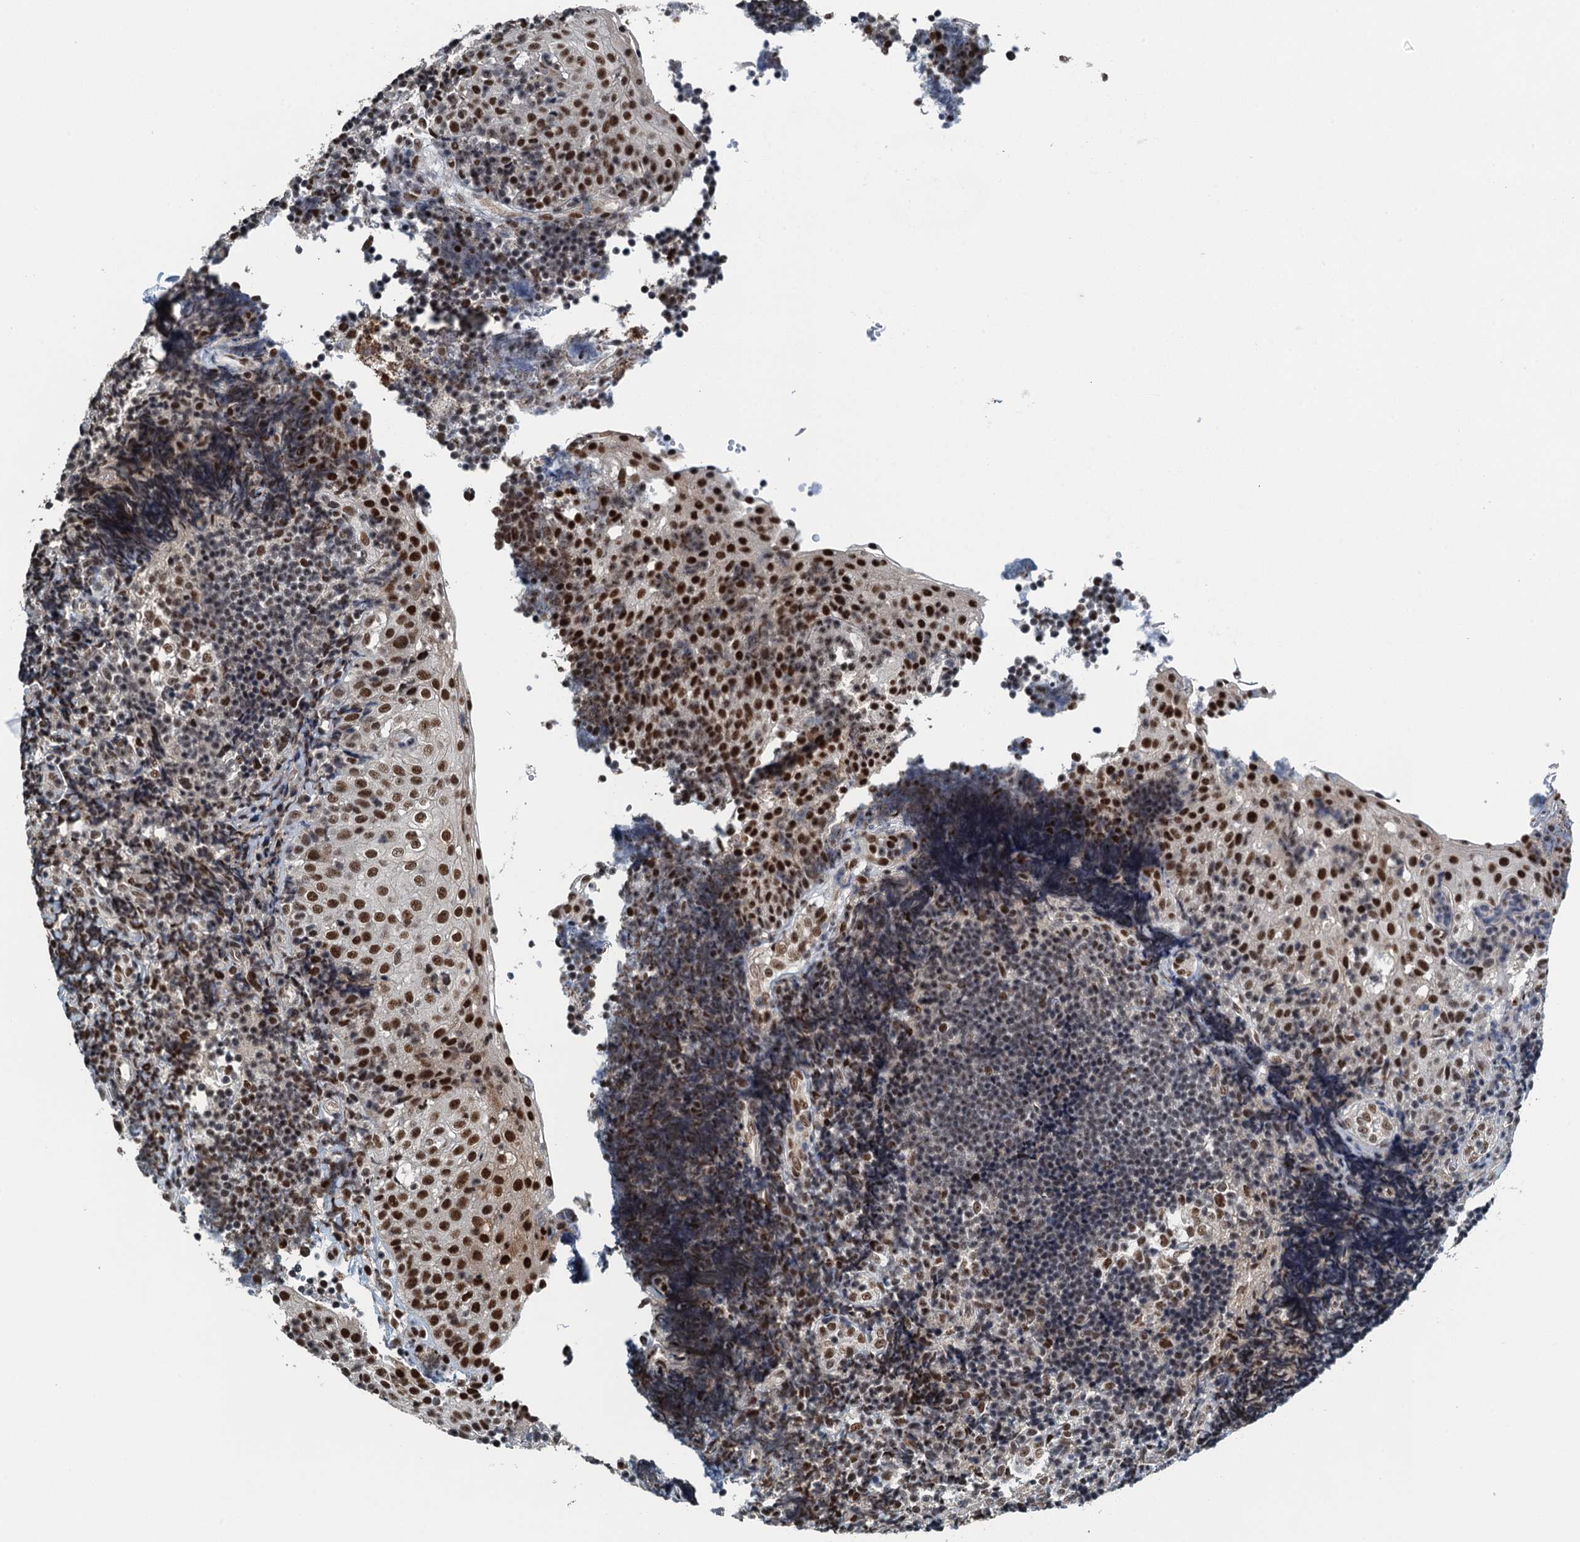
{"staining": {"intensity": "strong", "quantity": ">75%", "location": "nuclear"}, "tissue": "tonsil", "cell_type": "Germinal center cells", "image_type": "normal", "snomed": [{"axis": "morphology", "description": "Normal tissue, NOS"}, {"axis": "topography", "description": "Tonsil"}], "caption": "This is a photomicrograph of IHC staining of unremarkable tonsil, which shows strong expression in the nuclear of germinal center cells.", "gene": "MTA3", "patient": {"sex": "female", "age": 40}}